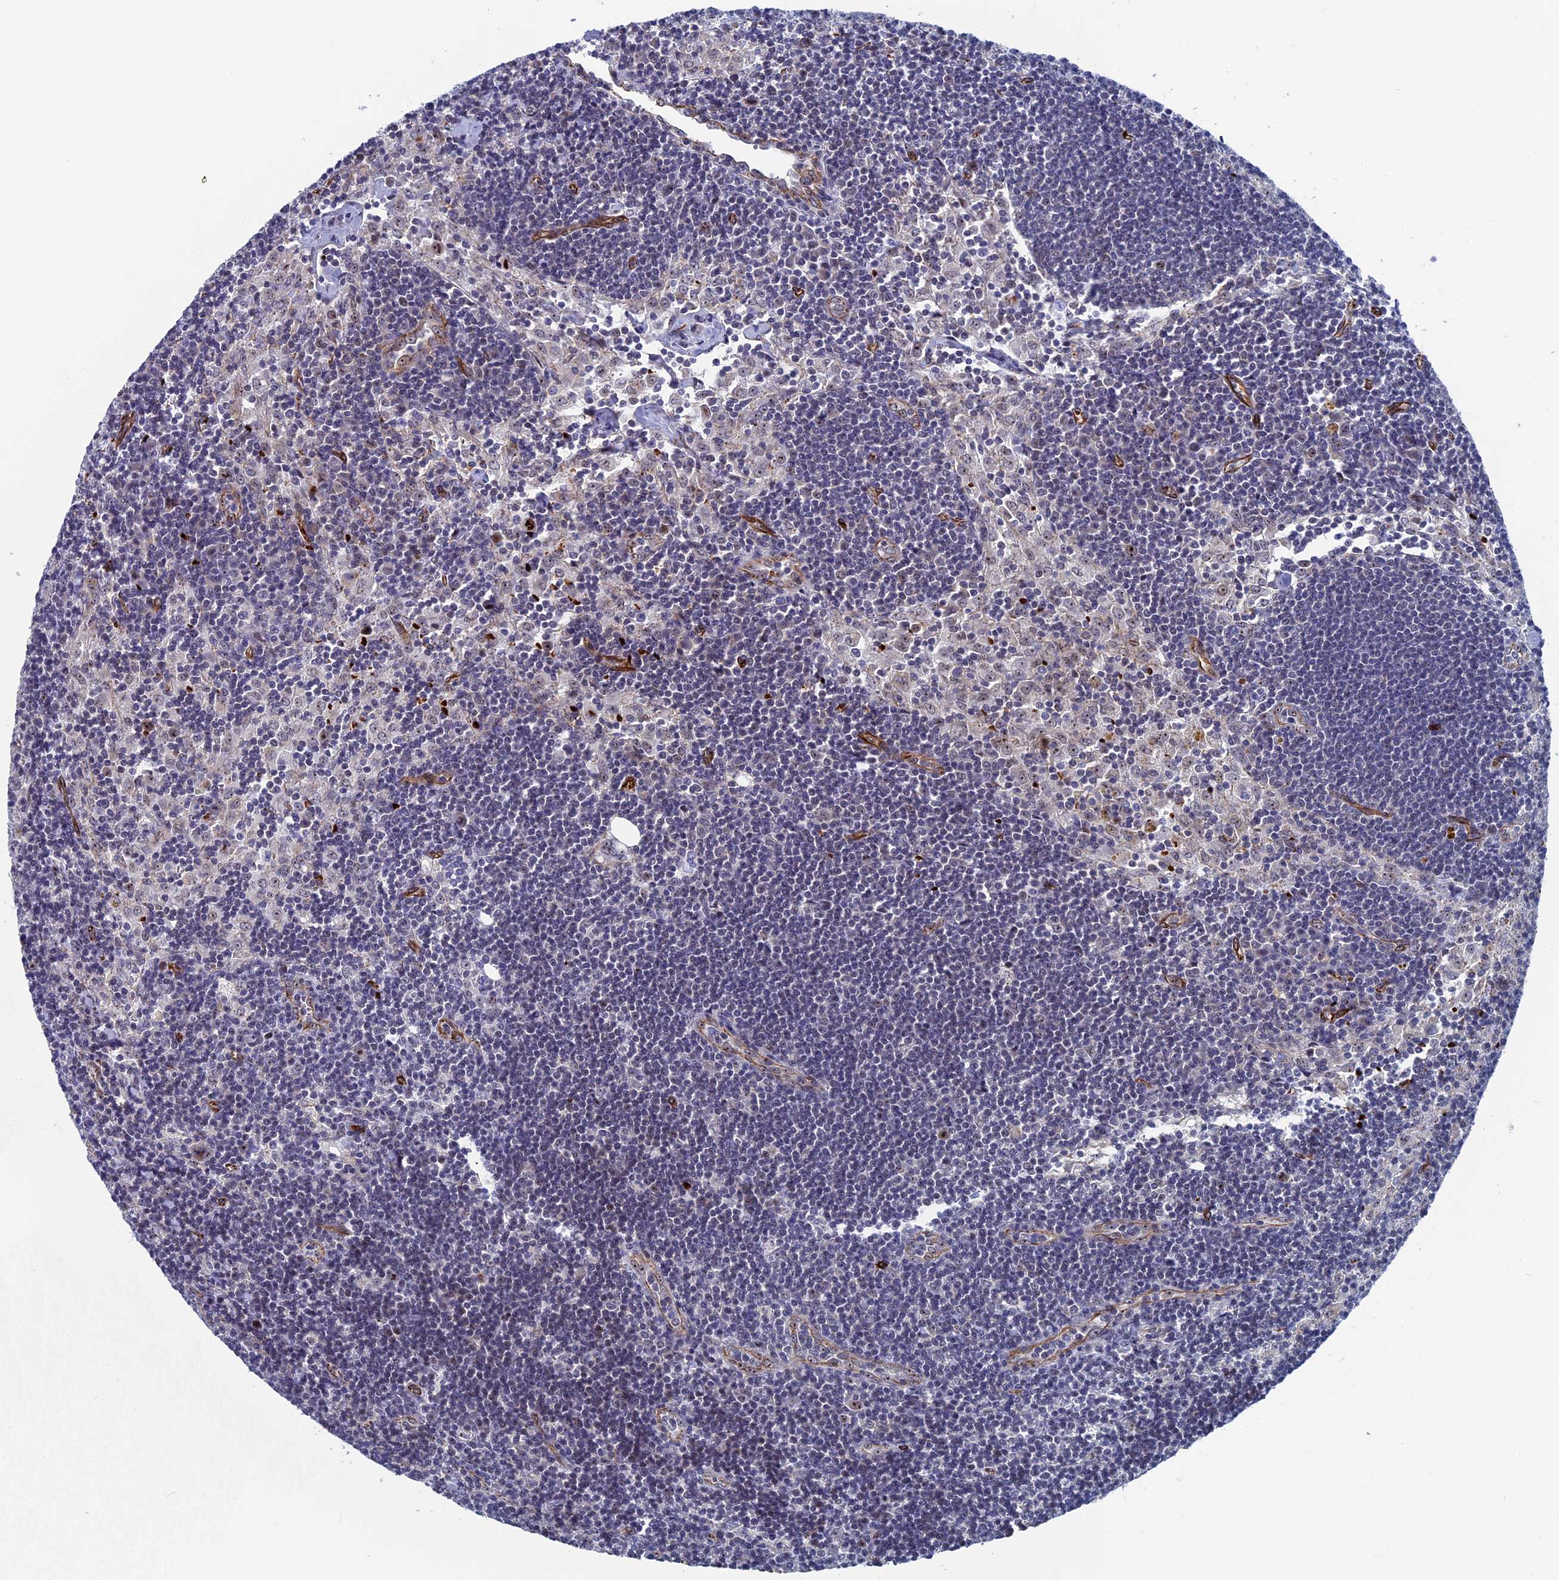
{"staining": {"intensity": "weak", "quantity": "<25%", "location": "nuclear"}, "tissue": "lymph node", "cell_type": "Germinal center cells", "image_type": "normal", "snomed": [{"axis": "morphology", "description": "Normal tissue, NOS"}, {"axis": "topography", "description": "Lymph node"}], "caption": "The micrograph exhibits no staining of germinal center cells in benign lymph node. The staining was performed using DAB (3,3'-diaminobenzidine) to visualize the protein expression in brown, while the nuclei were stained in blue with hematoxylin (Magnification: 20x).", "gene": "EXOSC9", "patient": {"sex": "male", "age": 24}}